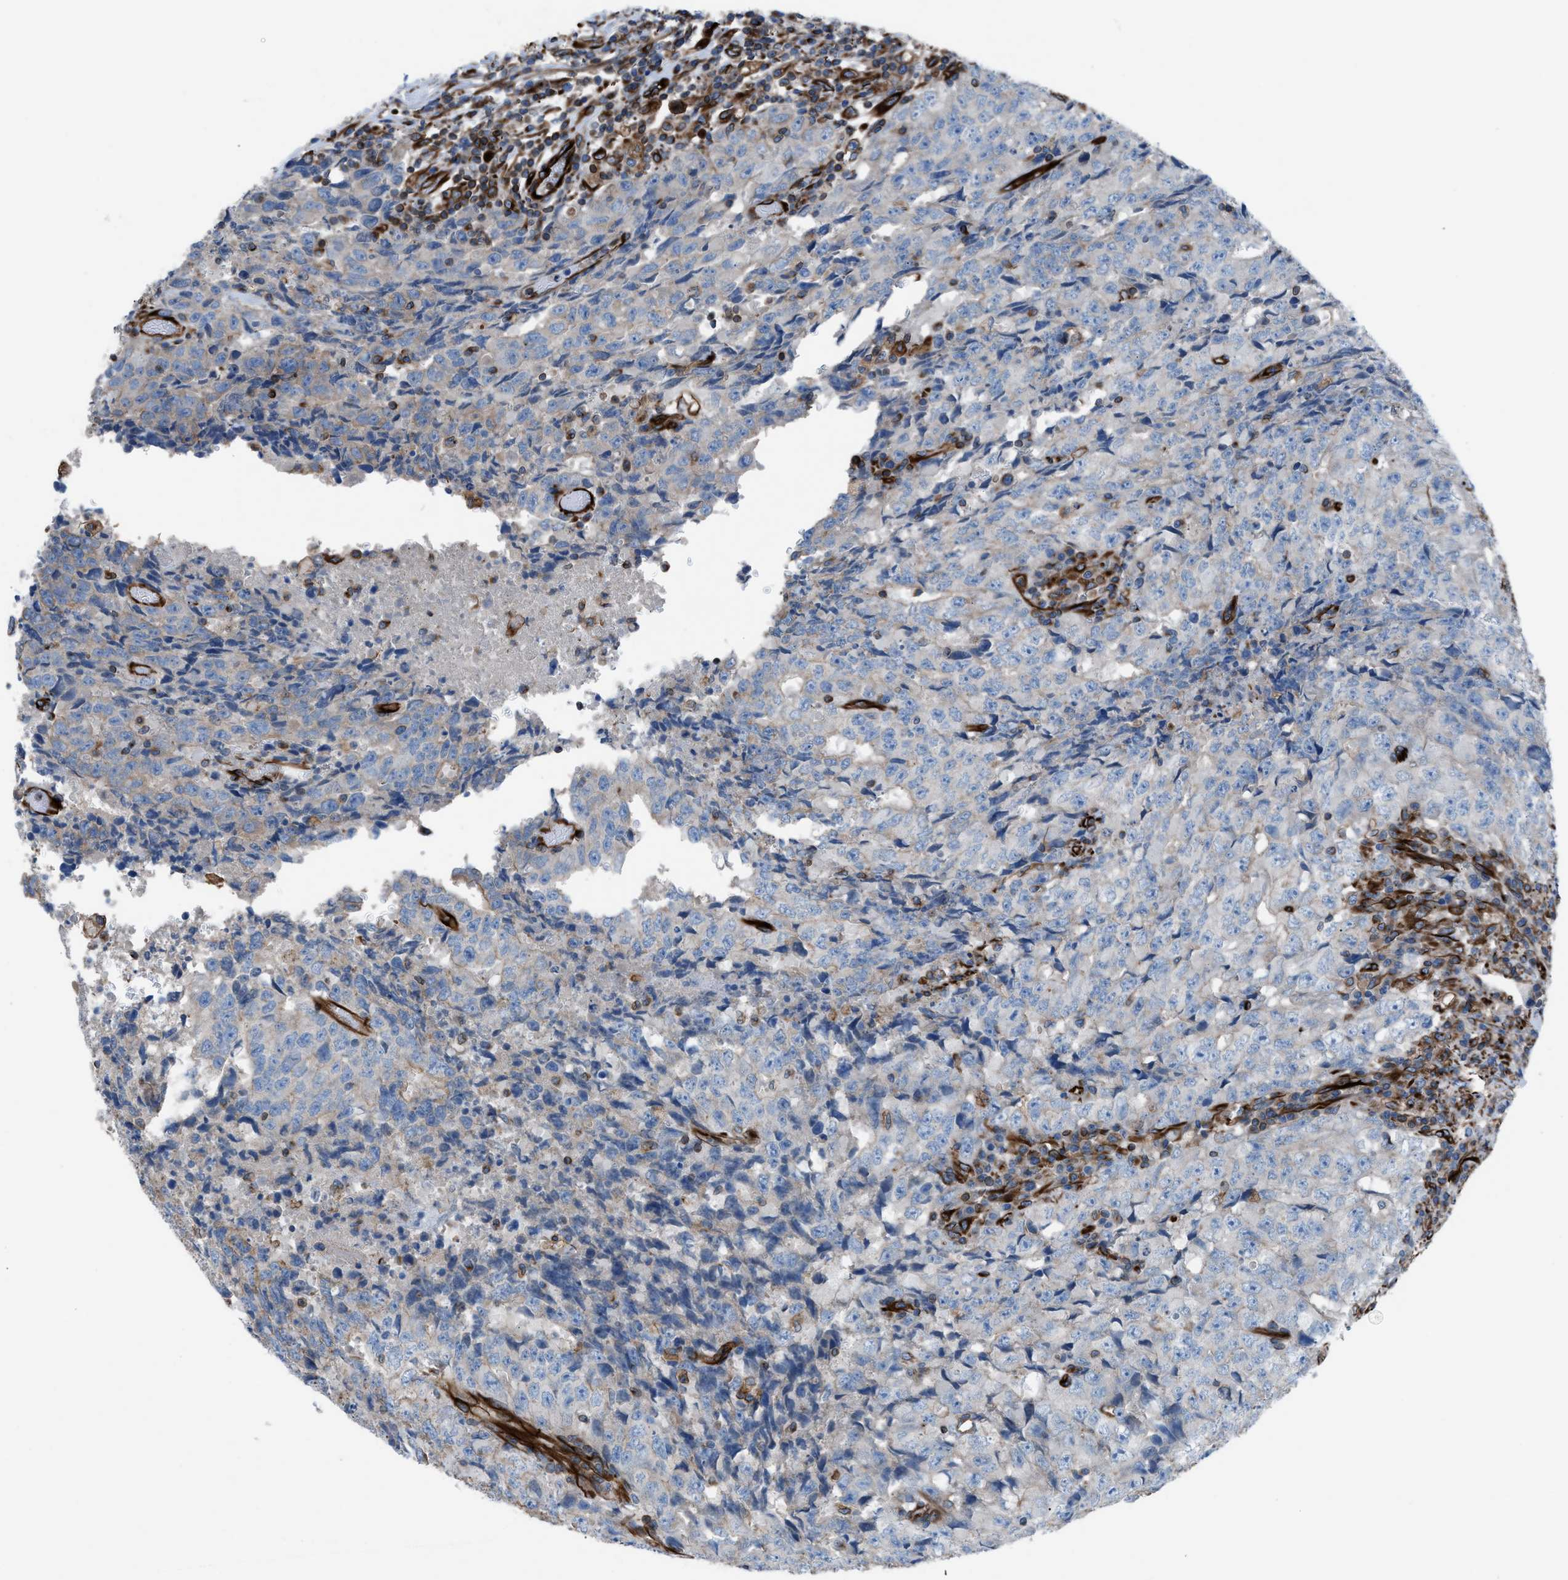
{"staining": {"intensity": "negative", "quantity": "none", "location": "none"}, "tissue": "testis cancer", "cell_type": "Tumor cells", "image_type": "cancer", "snomed": [{"axis": "morphology", "description": "Necrosis, NOS"}, {"axis": "morphology", "description": "Carcinoma, Embryonal, NOS"}, {"axis": "topography", "description": "Testis"}], "caption": "This is a histopathology image of IHC staining of testis embryonal carcinoma, which shows no expression in tumor cells.", "gene": "CABP7", "patient": {"sex": "male", "age": 19}}